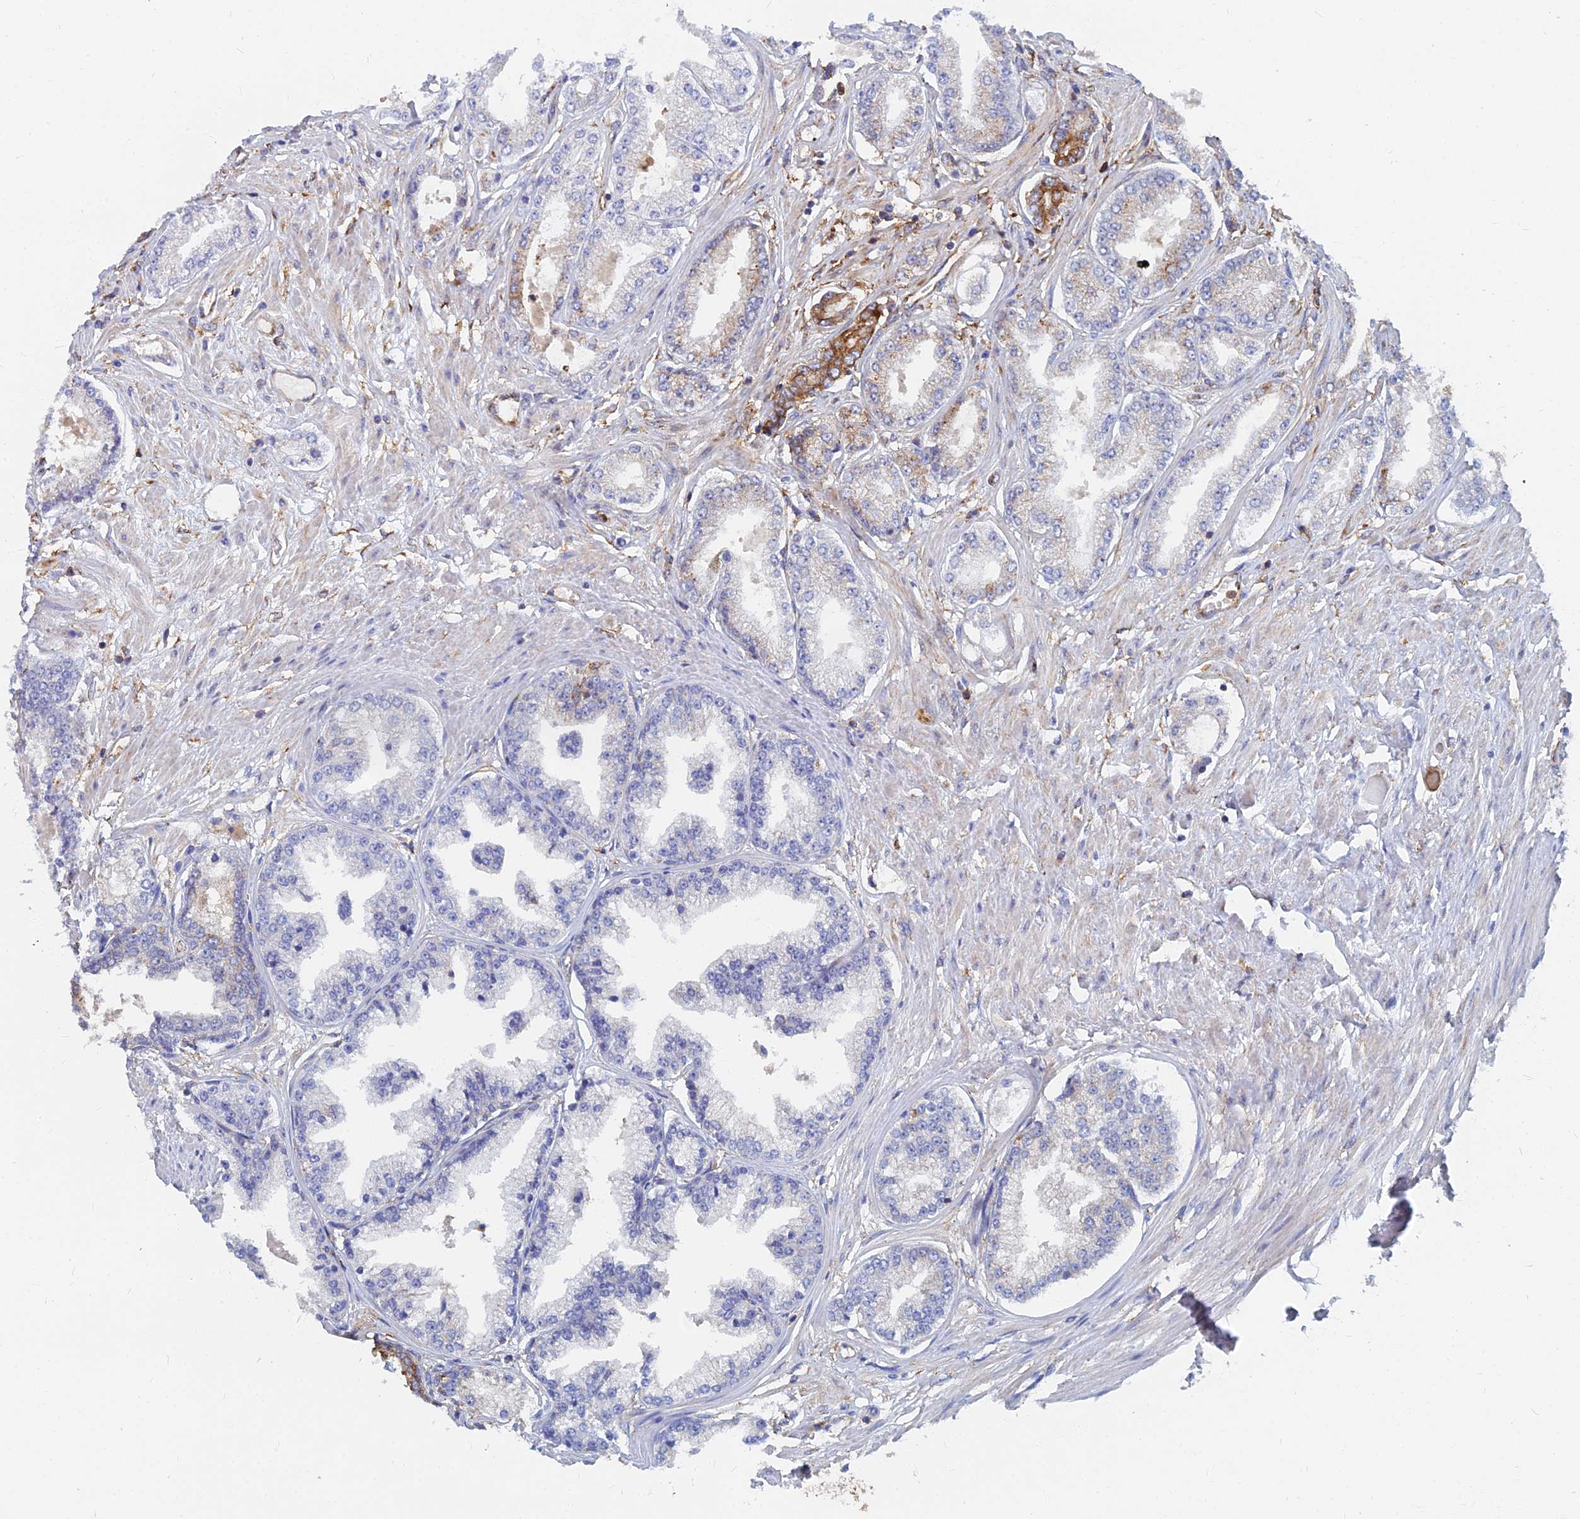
{"staining": {"intensity": "moderate", "quantity": "<25%", "location": "cytoplasmic/membranous"}, "tissue": "prostate cancer", "cell_type": "Tumor cells", "image_type": "cancer", "snomed": [{"axis": "morphology", "description": "Adenocarcinoma, Low grade"}, {"axis": "topography", "description": "Prostate"}], "caption": "Prostate cancer stained with immunohistochemistry (IHC) exhibits moderate cytoplasmic/membranous staining in approximately <25% of tumor cells. (brown staining indicates protein expression, while blue staining denotes nuclei).", "gene": "GPR42", "patient": {"sex": "male", "age": 63}}